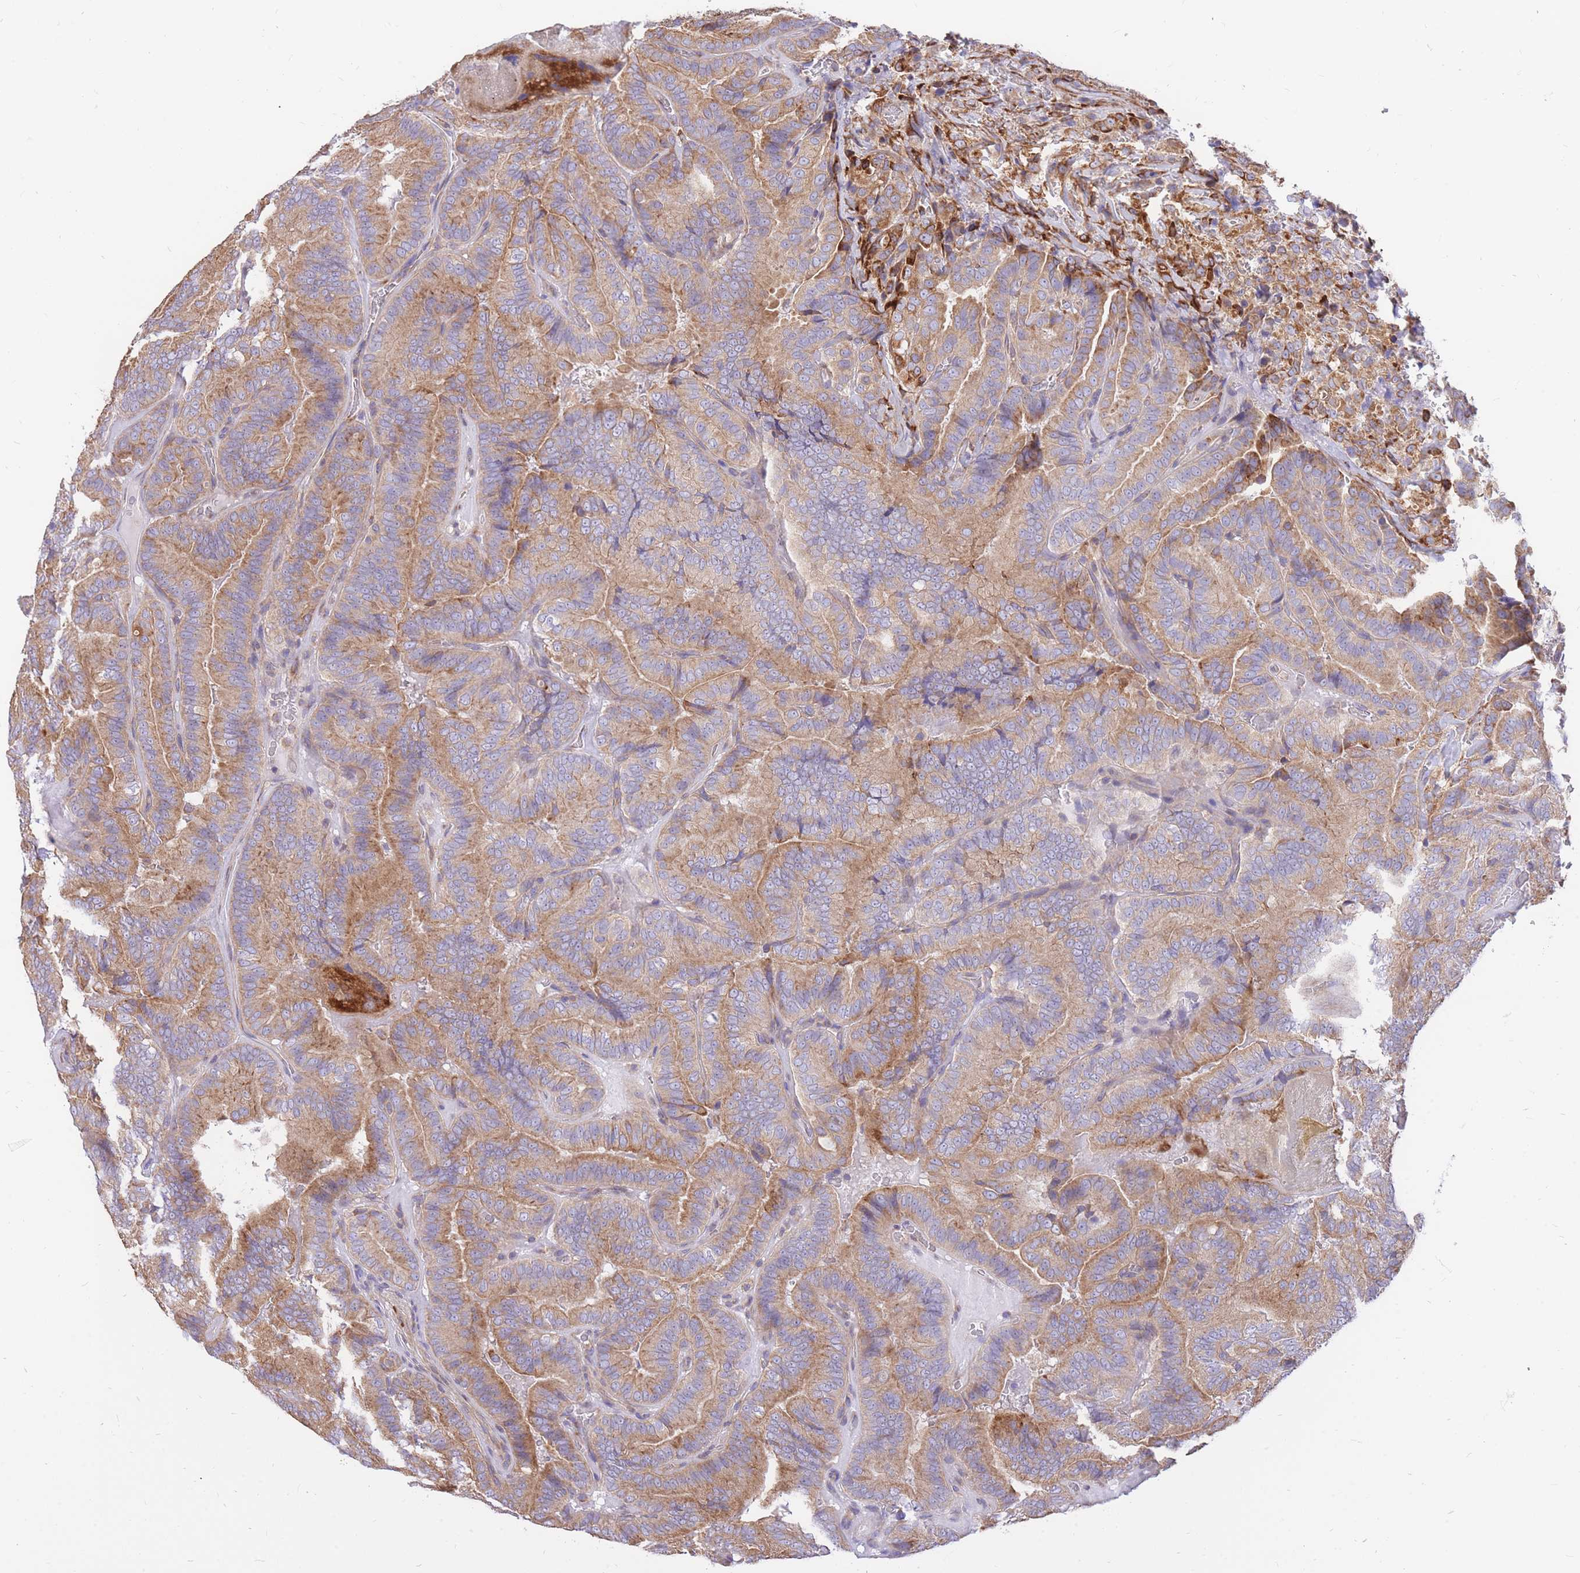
{"staining": {"intensity": "moderate", "quantity": ">75%", "location": "cytoplasmic/membranous"}, "tissue": "thyroid cancer", "cell_type": "Tumor cells", "image_type": "cancer", "snomed": [{"axis": "morphology", "description": "Papillary adenocarcinoma, NOS"}, {"axis": "topography", "description": "Thyroid gland"}], "caption": "Tumor cells exhibit moderate cytoplasmic/membranous positivity in approximately >75% of cells in thyroid papillary adenocarcinoma.", "gene": "GBP7", "patient": {"sex": "male", "age": 61}}